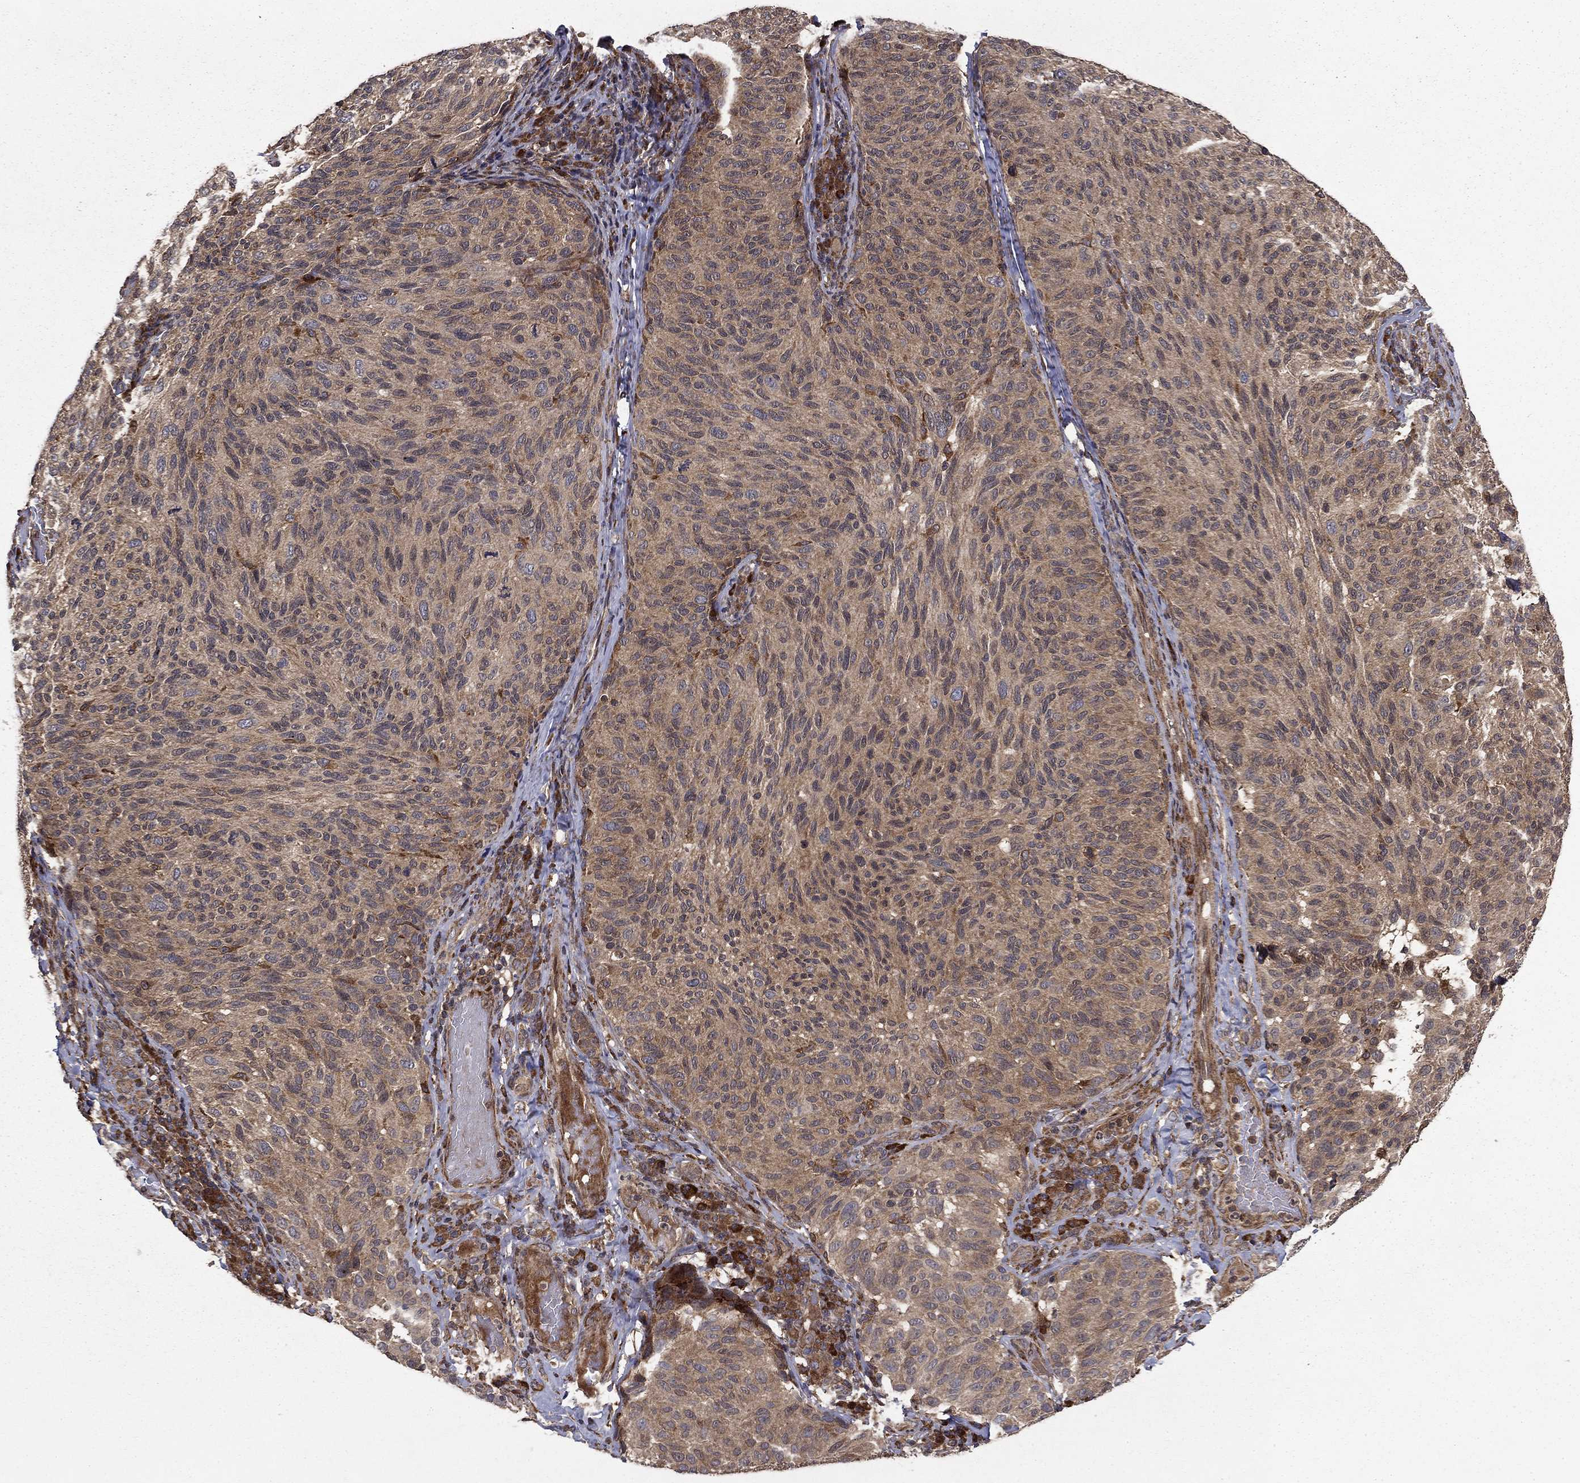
{"staining": {"intensity": "weak", "quantity": ">75%", "location": "cytoplasmic/membranous"}, "tissue": "melanoma", "cell_type": "Tumor cells", "image_type": "cancer", "snomed": [{"axis": "morphology", "description": "Malignant melanoma, NOS"}, {"axis": "topography", "description": "Skin"}], "caption": "A micrograph showing weak cytoplasmic/membranous expression in about >75% of tumor cells in malignant melanoma, as visualized by brown immunohistochemical staining.", "gene": "BABAM2", "patient": {"sex": "female", "age": 73}}